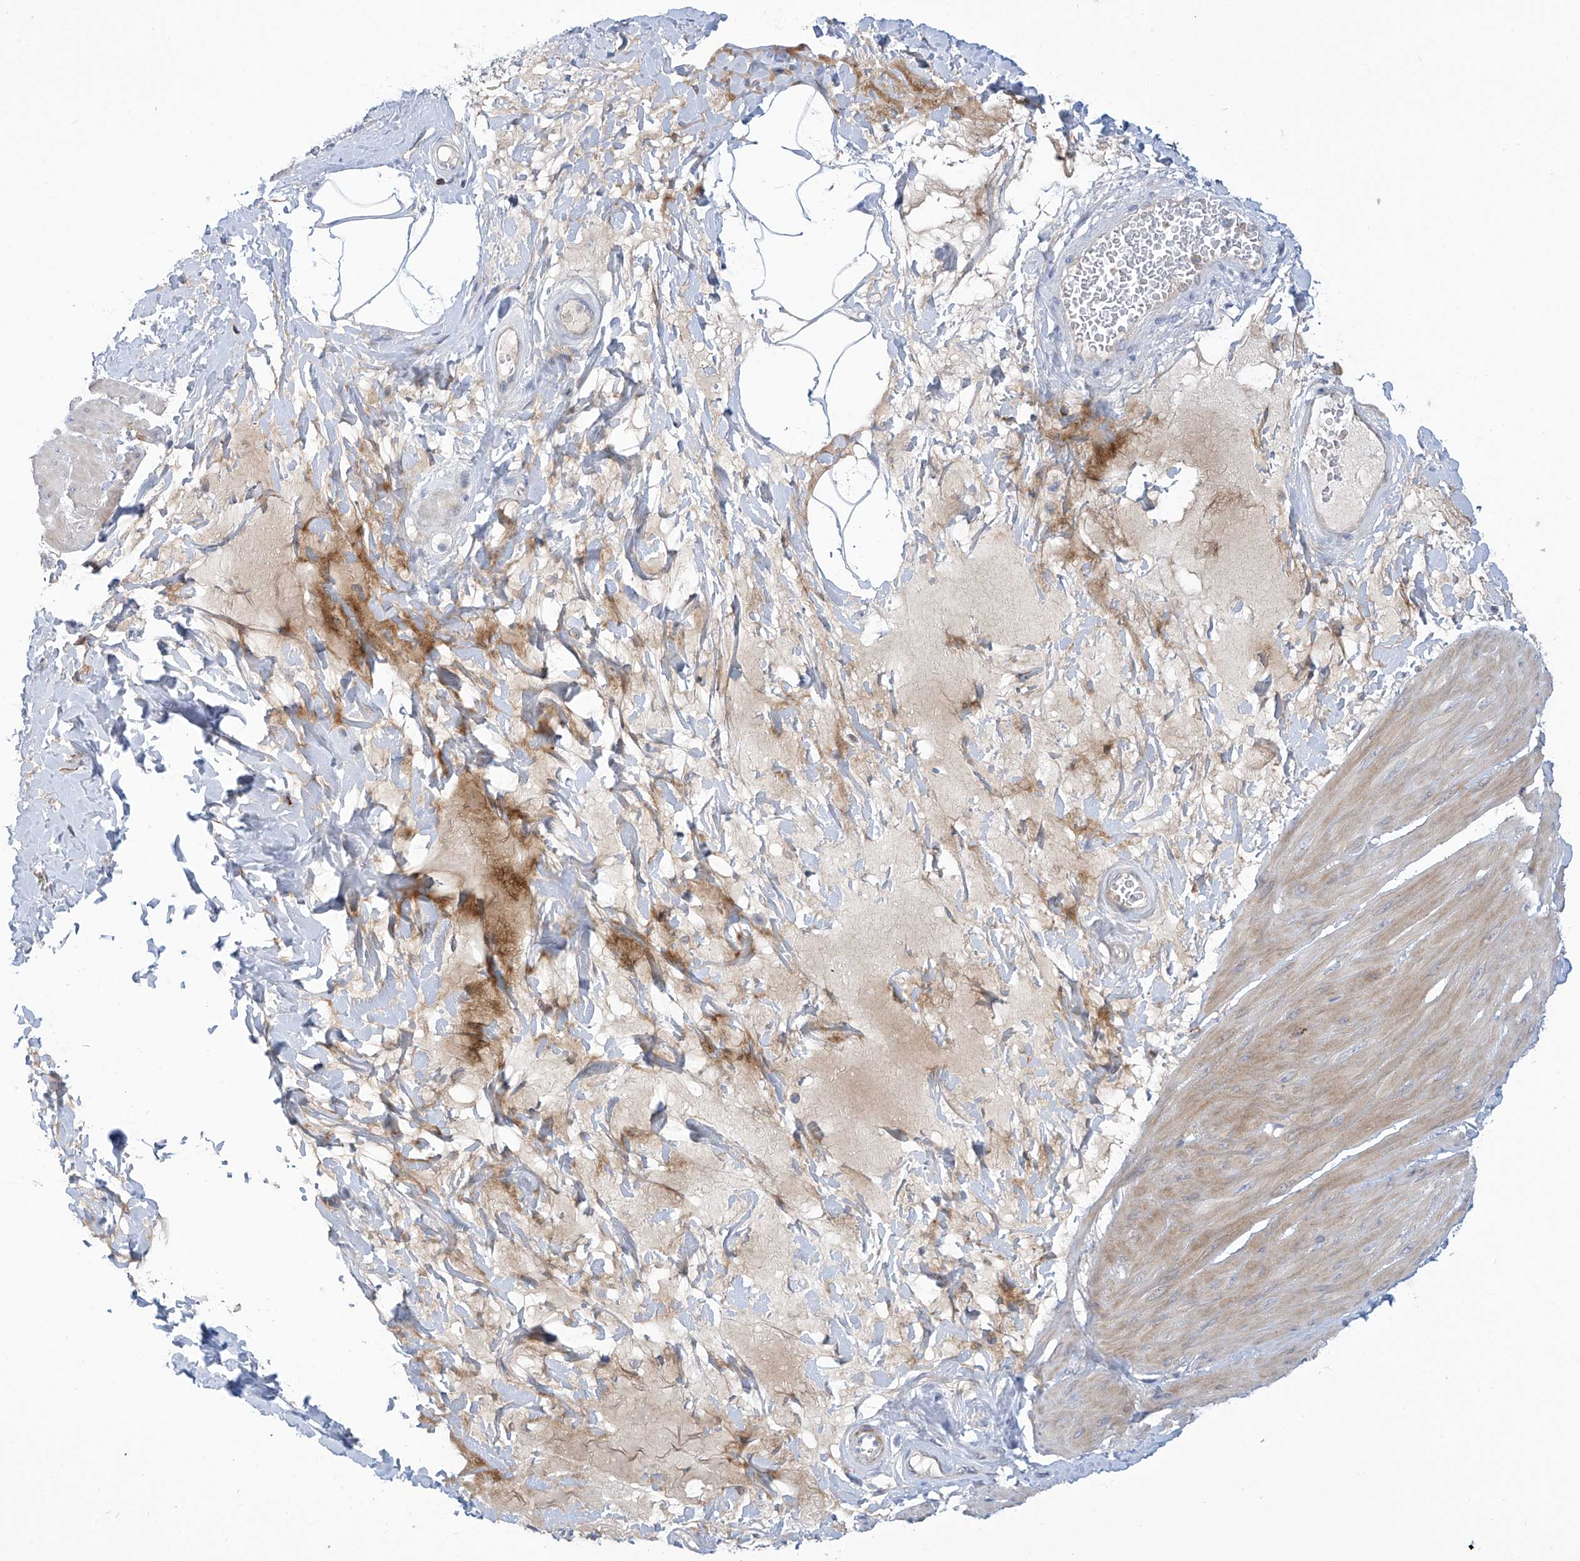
{"staining": {"intensity": "weak", "quantity": "<25%", "location": "cytoplasmic/membranous"}, "tissue": "smooth muscle", "cell_type": "Smooth muscle cells", "image_type": "normal", "snomed": [{"axis": "morphology", "description": "Urothelial carcinoma, High grade"}, {"axis": "topography", "description": "Urinary bladder"}], "caption": "Immunohistochemistry micrograph of unremarkable smooth muscle stained for a protein (brown), which reveals no positivity in smooth muscle cells.", "gene": "IBA57", "patient": {"sex": "male", "age": 46}}